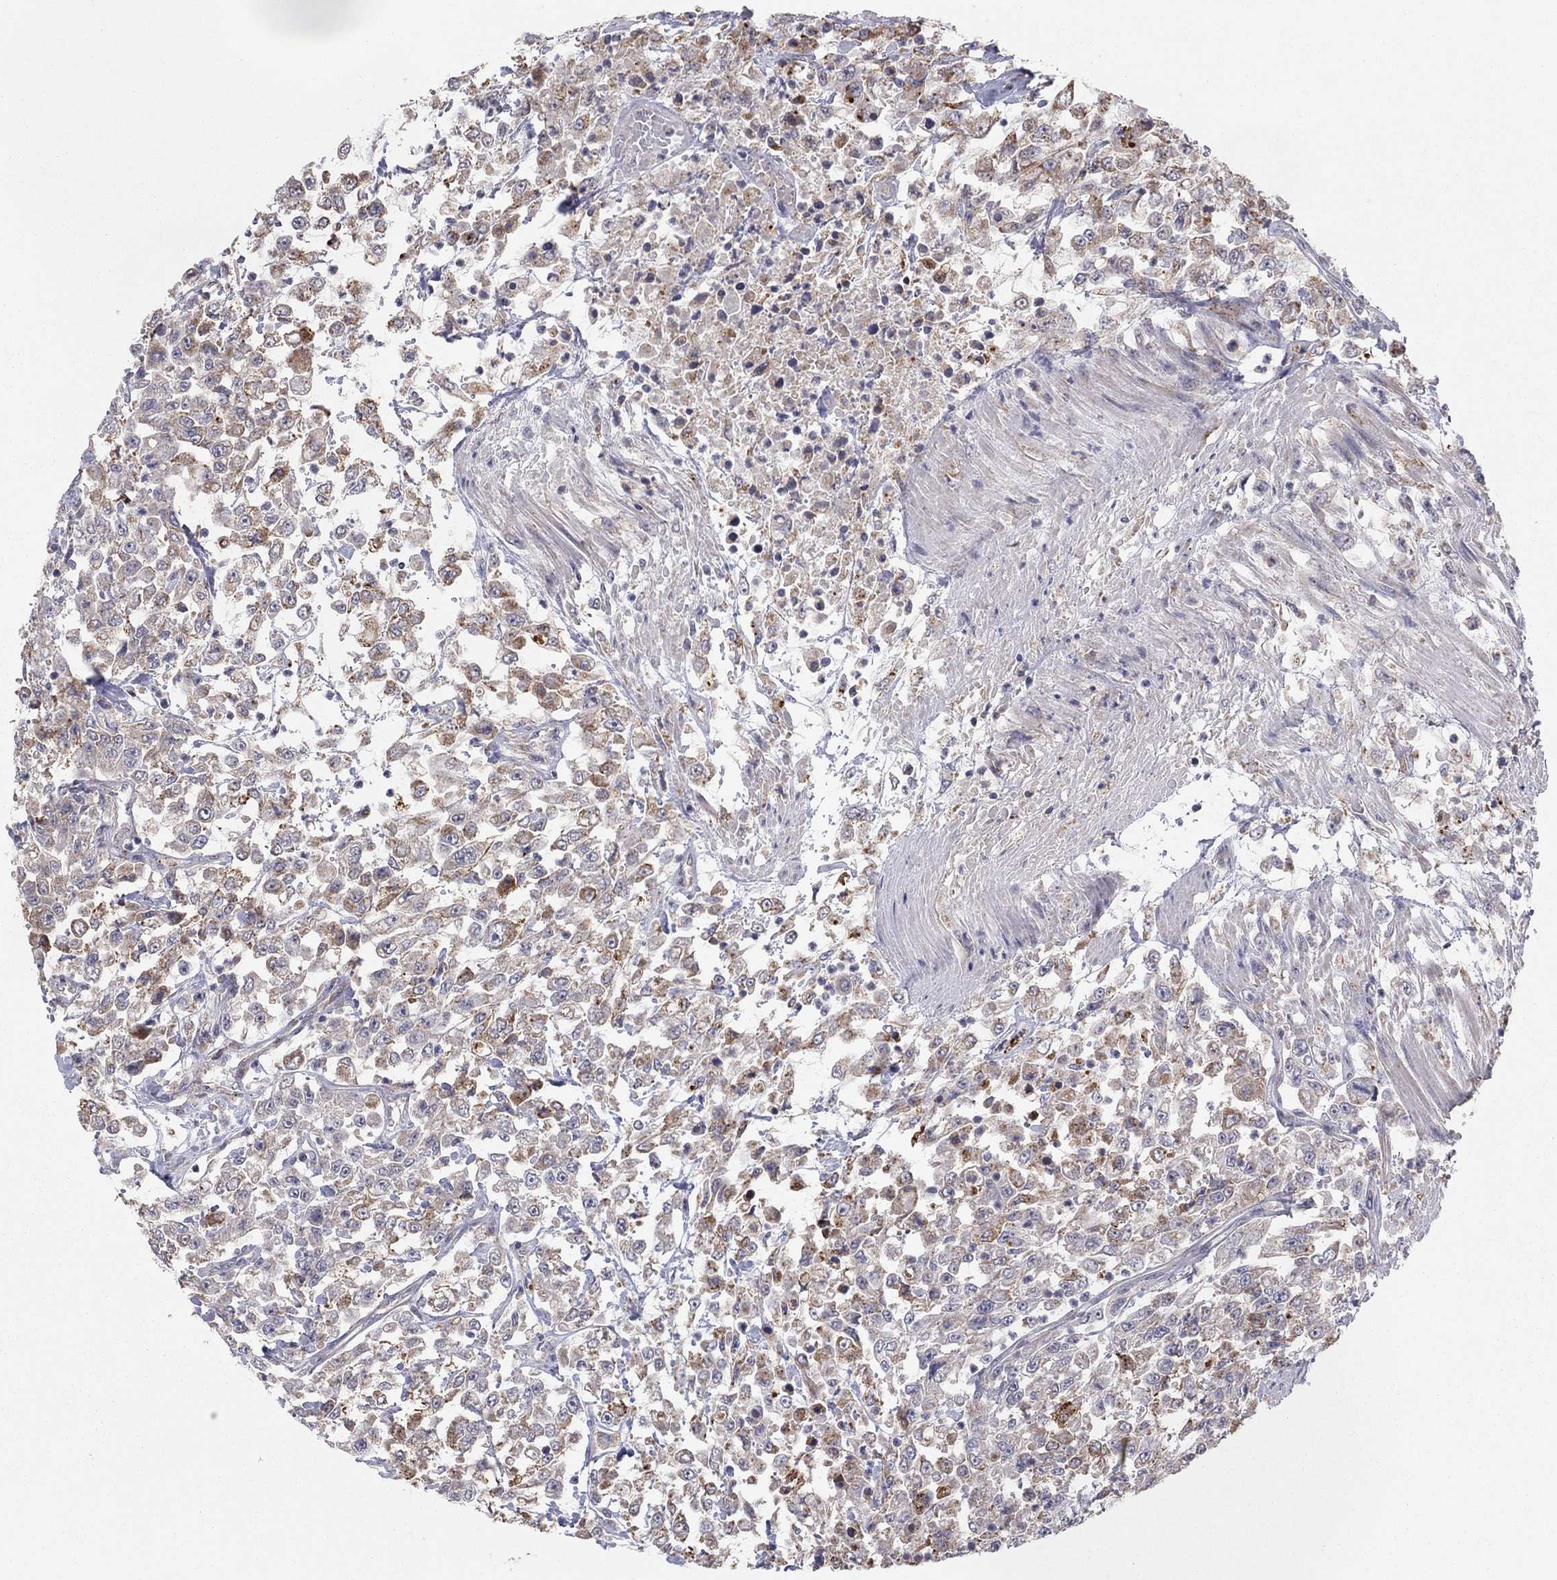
{"staining": {"intensity": "moderate", "quantity": "25%-75%", "location": "cytoplasmic/membranous"}, "tissue": "urothelial cancer", "cell_type": "Tumor cells", "image_type": "cancer", "snomed": [{"axis": "morphology", "description": "Urothelial carcinoma, High grade"}, {"axis": "topography", "description": "Urinary bladder"}], "caption": "Urothelial carcinoma (high-grade) stained with a protein marker exhibits moderate staining in tumor cells.", "gene": "CRACDL", "patient": {"sex": "male", "age": 46}}